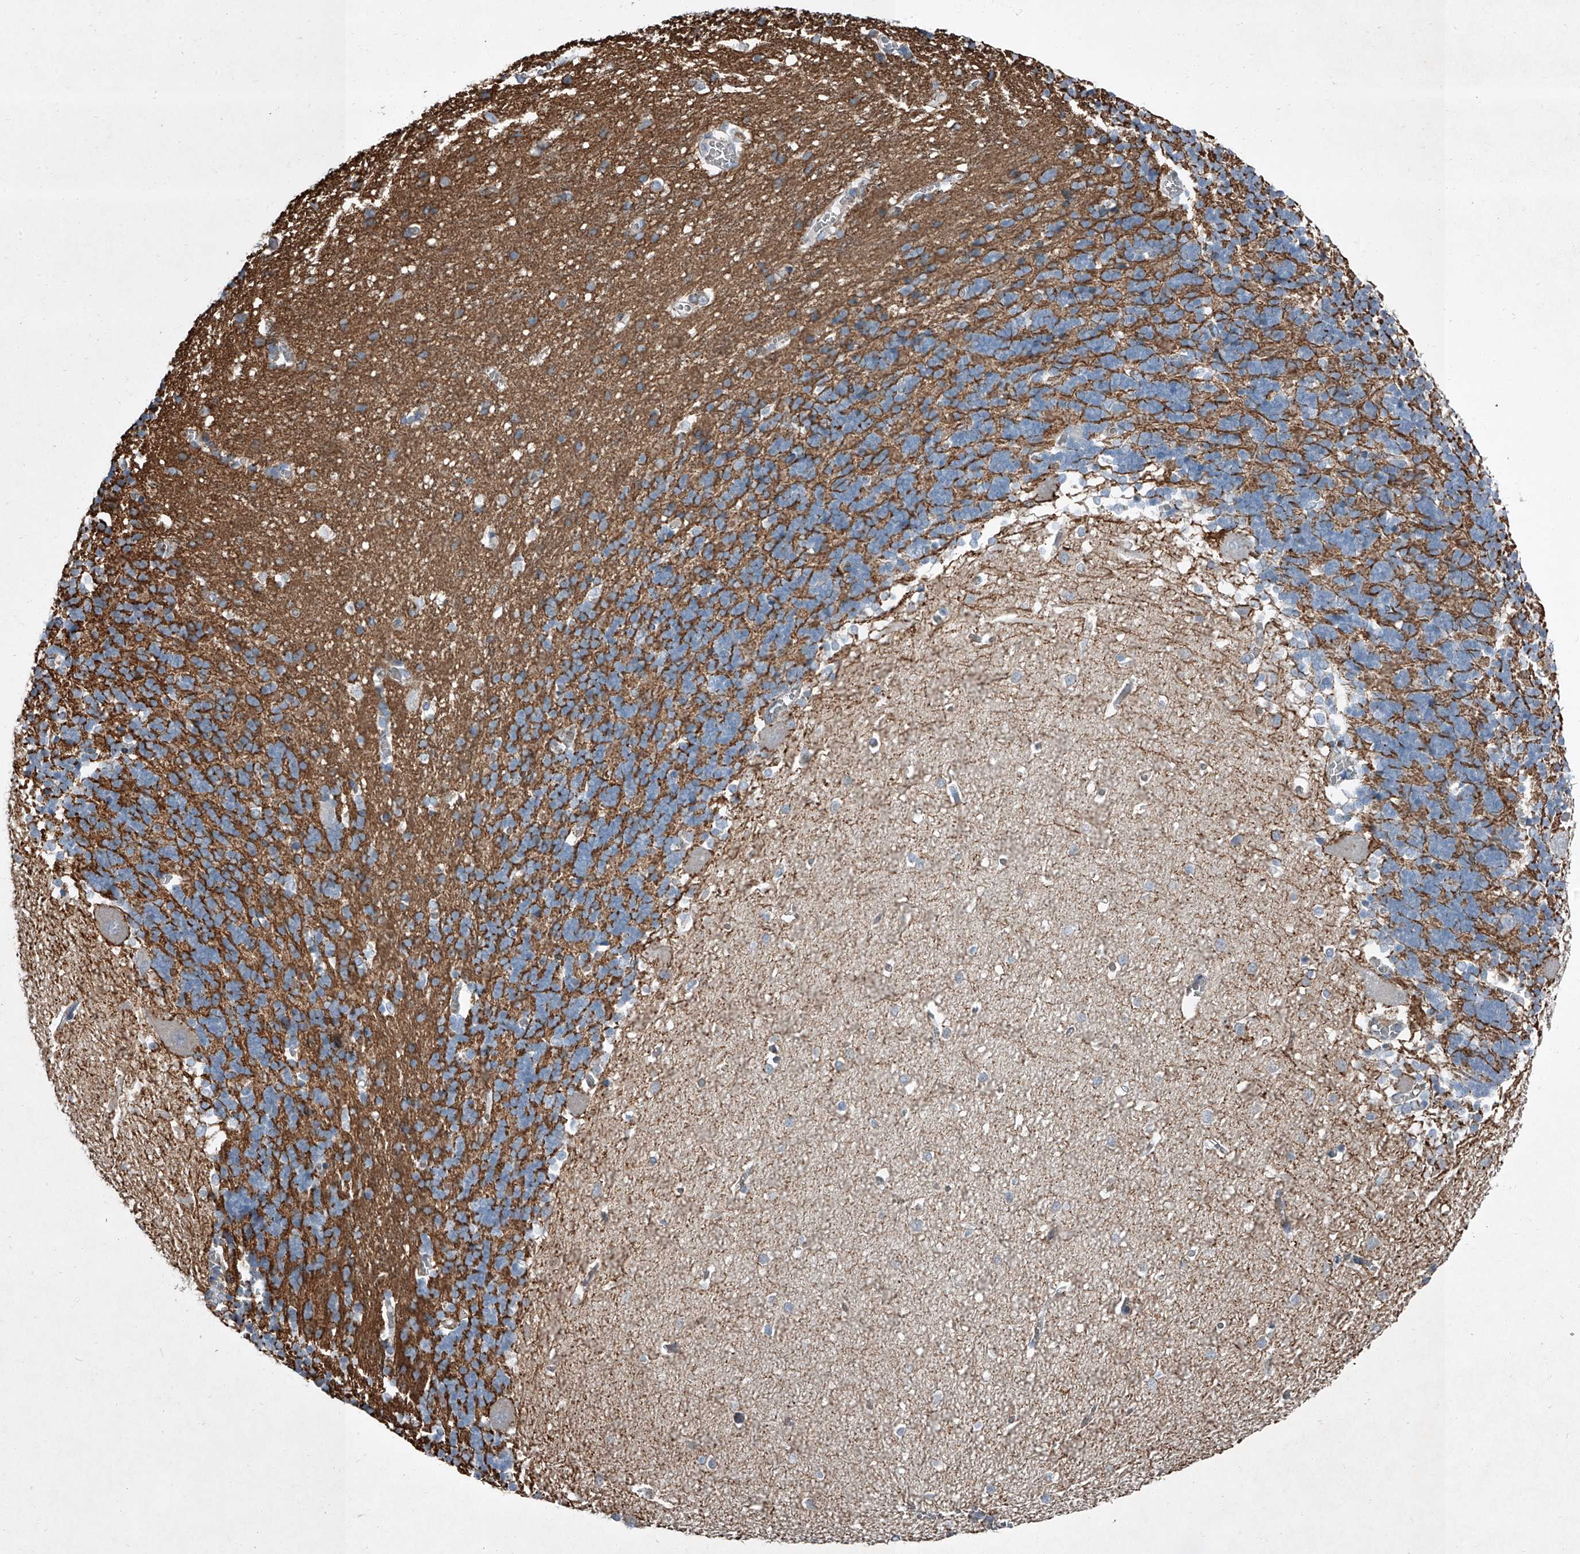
{"staining": {"intensity": "weak", "quantity": "25%-75%", "location": "cytoplasmic/membranous"}, "tissue": "cerebellum", "cell_type": "Cells in granular layer", "image_type": "normal", "snomed": [{"axis": "morphology", "description": "Normal tissue, NOS"}, {"axis": "topography", "description": "Cerebellum"}], "caption": "Cells in granular layer display low levels of weak cytoplasmic/membranous expression in approximately 25%-75% of cells in unremarkable cerebellum. The staining is performed using DAB brown chromogen to label protein expression. The nuclei are counter-stained blue using hematoxylin.", "gene": "CHRNA7", "patient": {"sex": "male", "age": 37}}